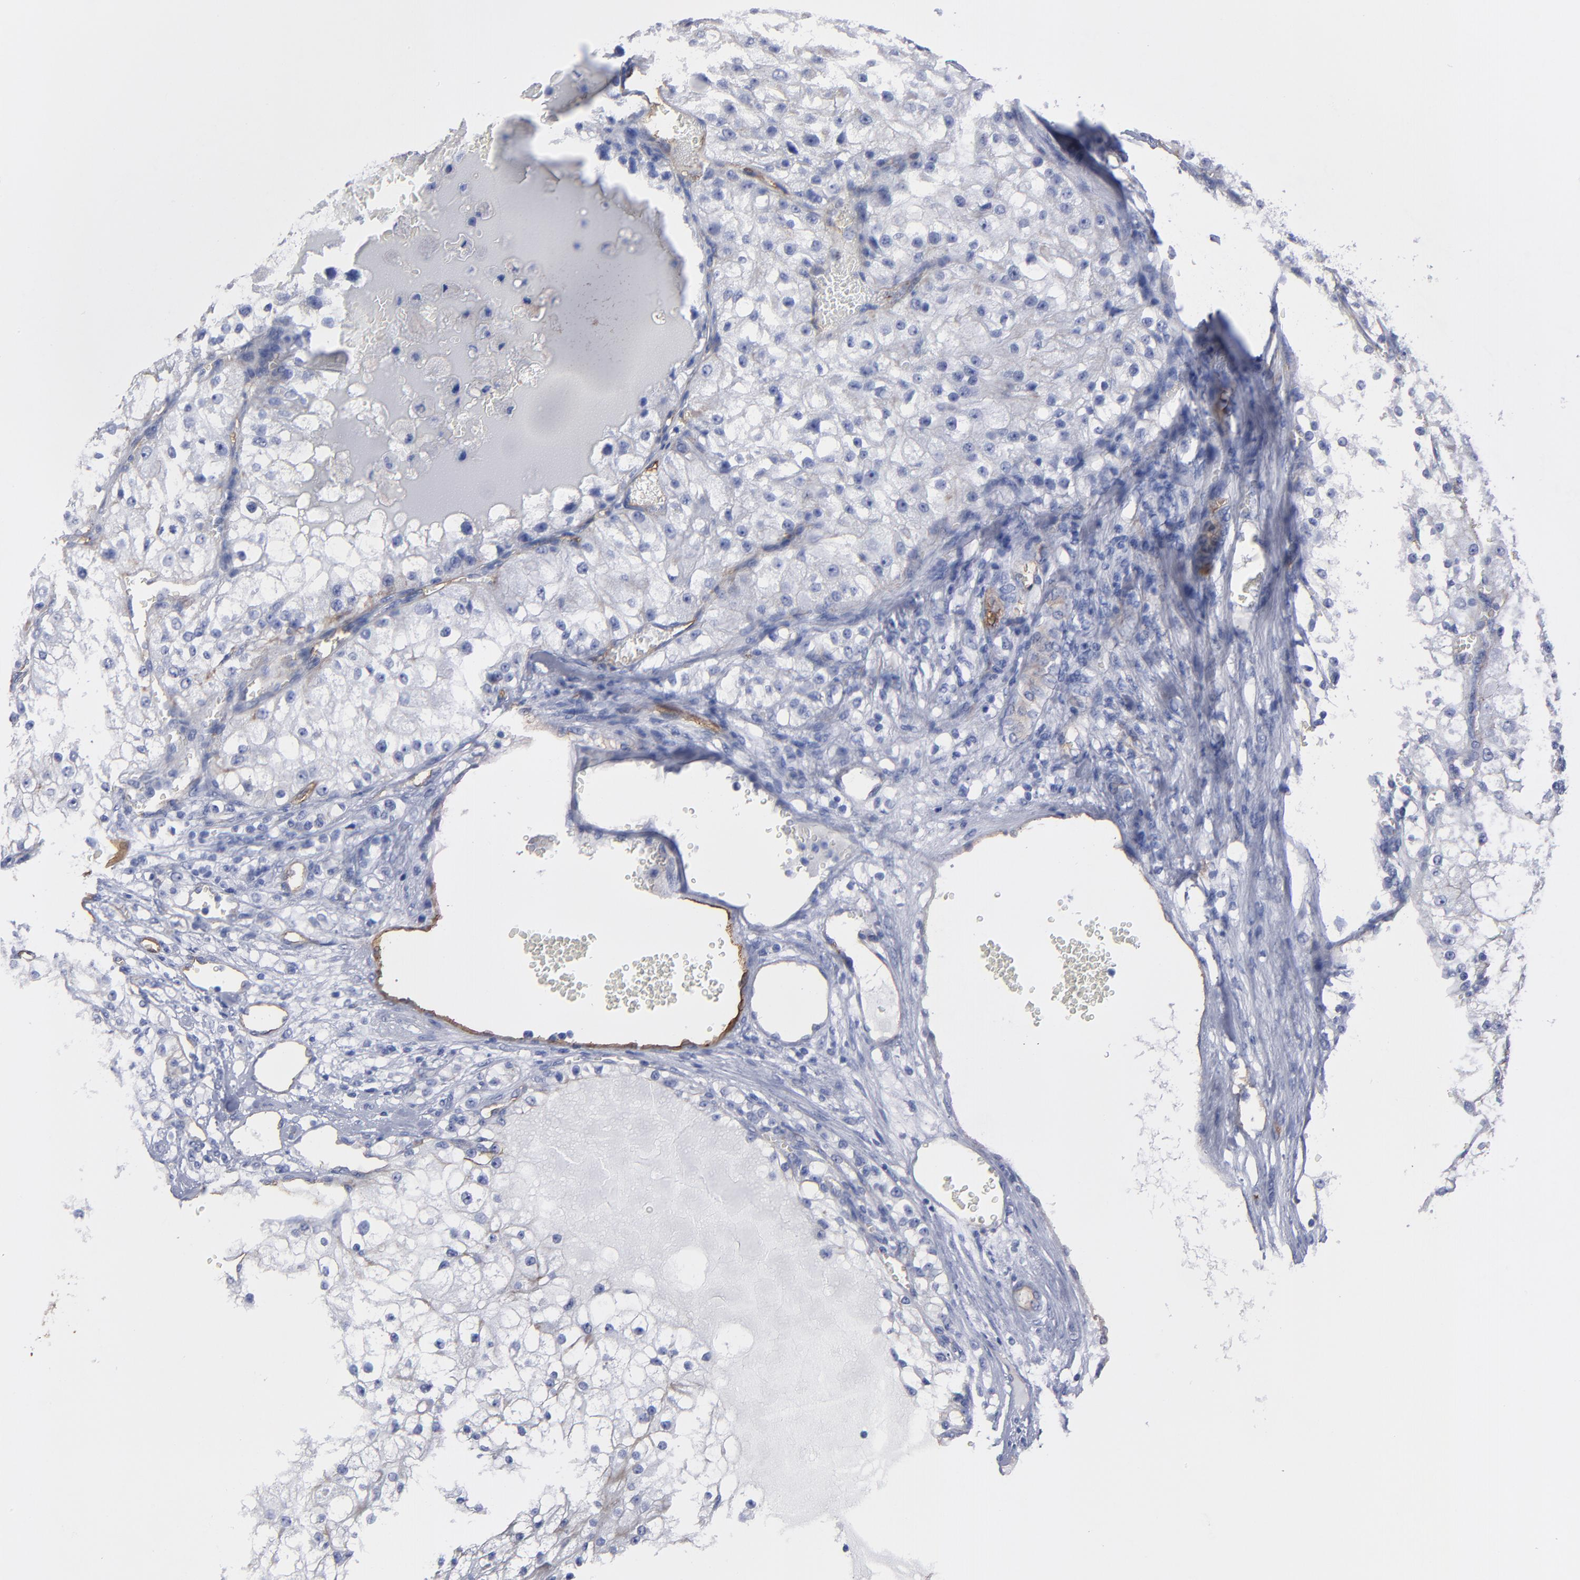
{"staining": {"intensity": "negative", "quantity": "none", "location": "none"}, "tissue": "renal cancer", "cell_type": "Tumor cells", "image_type": "cancer", "snomed": [{"axis": "morphology", "description": "Adenocarcinoma, NOS"}, {"axis": "topography", "description": "Kidney"}], "caption": "The photomicrograph demonstrates no significant positivity in tumor cells of adenocarcinoma (renal).", "gene": "TM4SF1", "patient": {"sex": "female", "age": 74}}